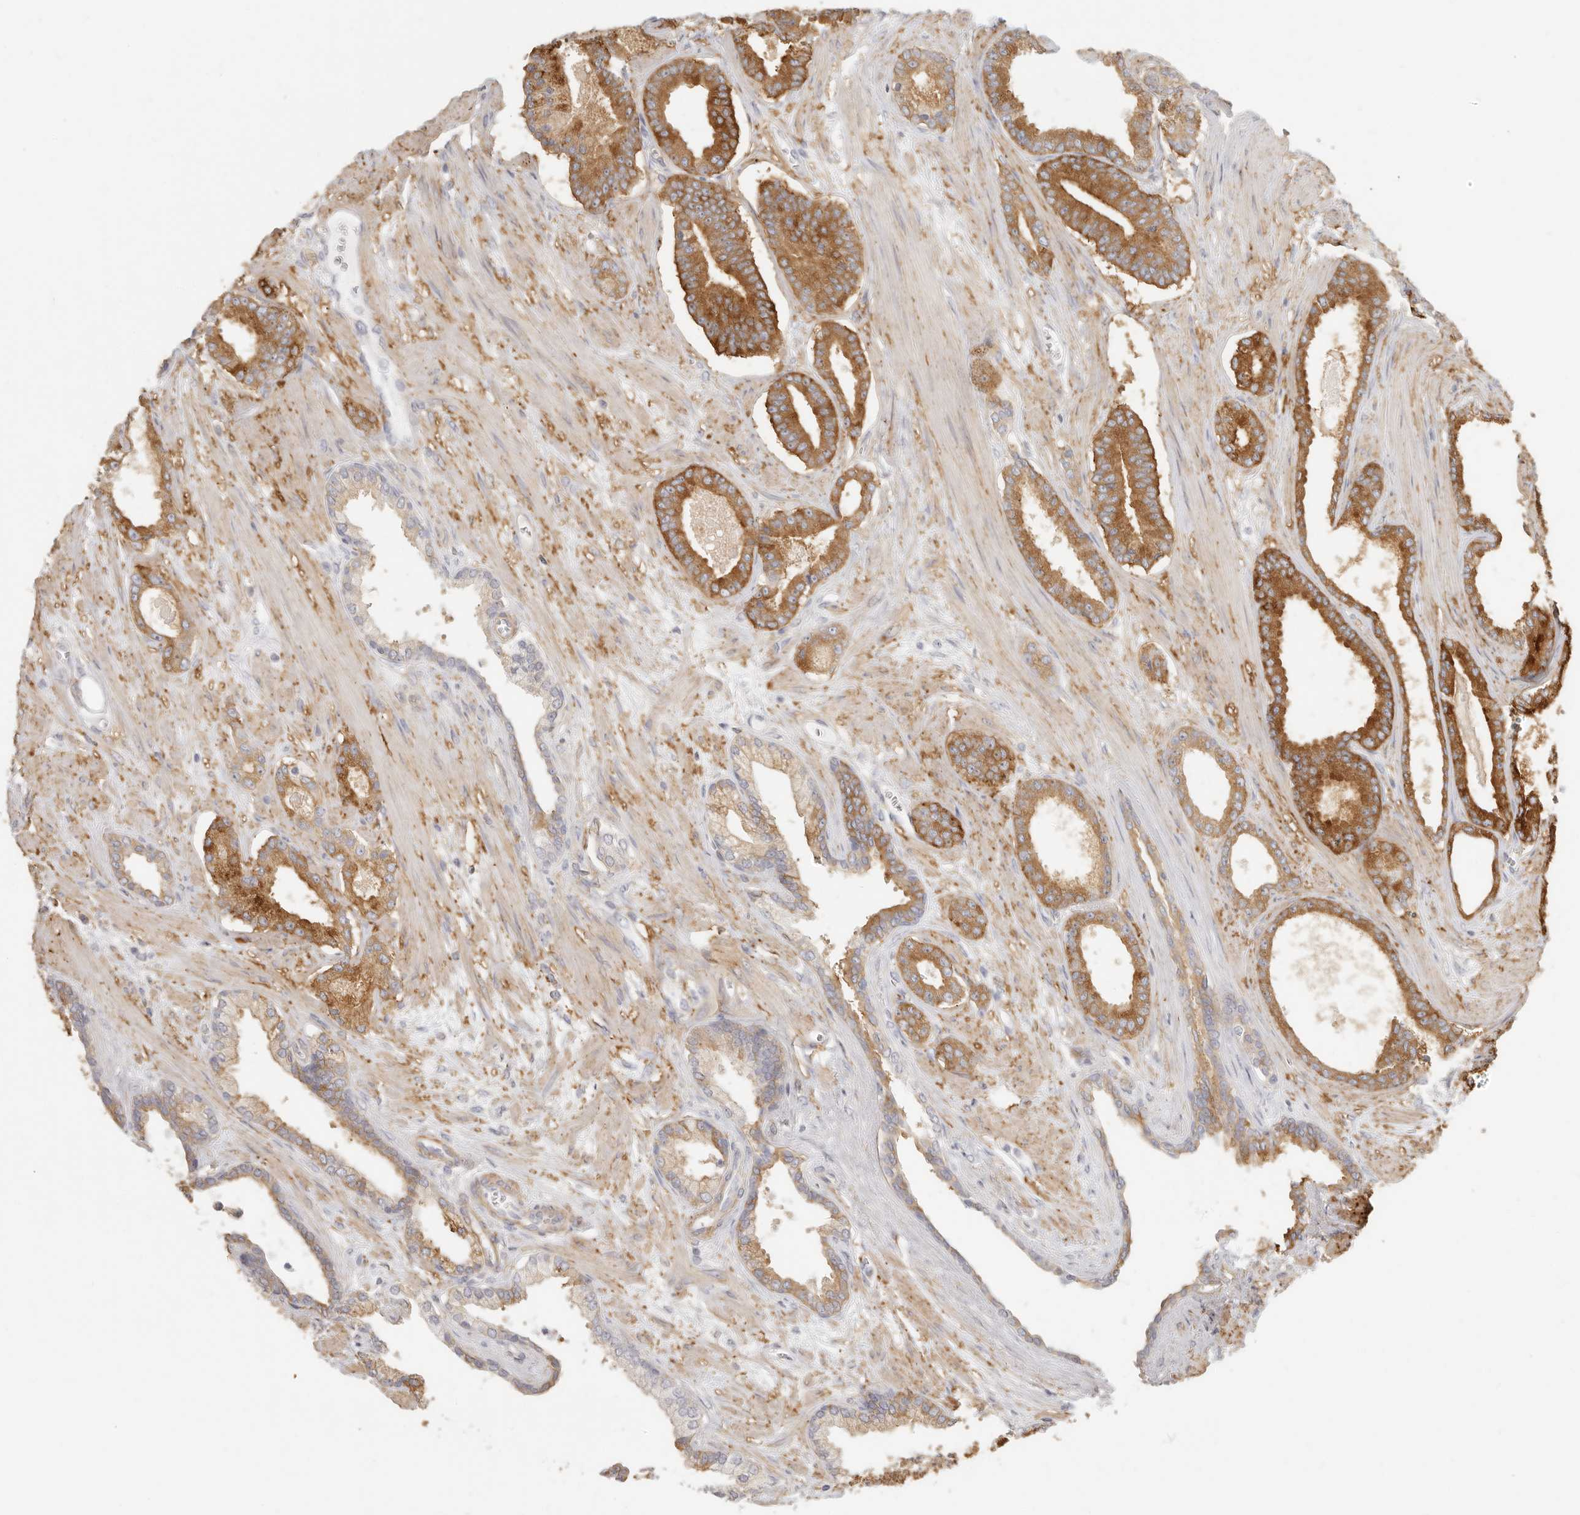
{"staining": {"intensity": "strong", "quantity": ">75%", "location": "cytoplasmic/membranous"}, "tissue": "prostate cancer", "cell_type": "Tumor cells", "image_type": "cancer", "snomed": [{"axis": "morphology", "description": "Adenocarcinoma, Low grade"}, {"axis": "topography", "description": "Prostate"}], "caption": "A micrograph showing strong cytoplasmic/membranous staining in approximately >75% of tumor cells in prostate cancer, as visualized by brown immunohistochemical staining.", "gene": "NIBAN1", "patient": {"sex": "male", "age": 70}}